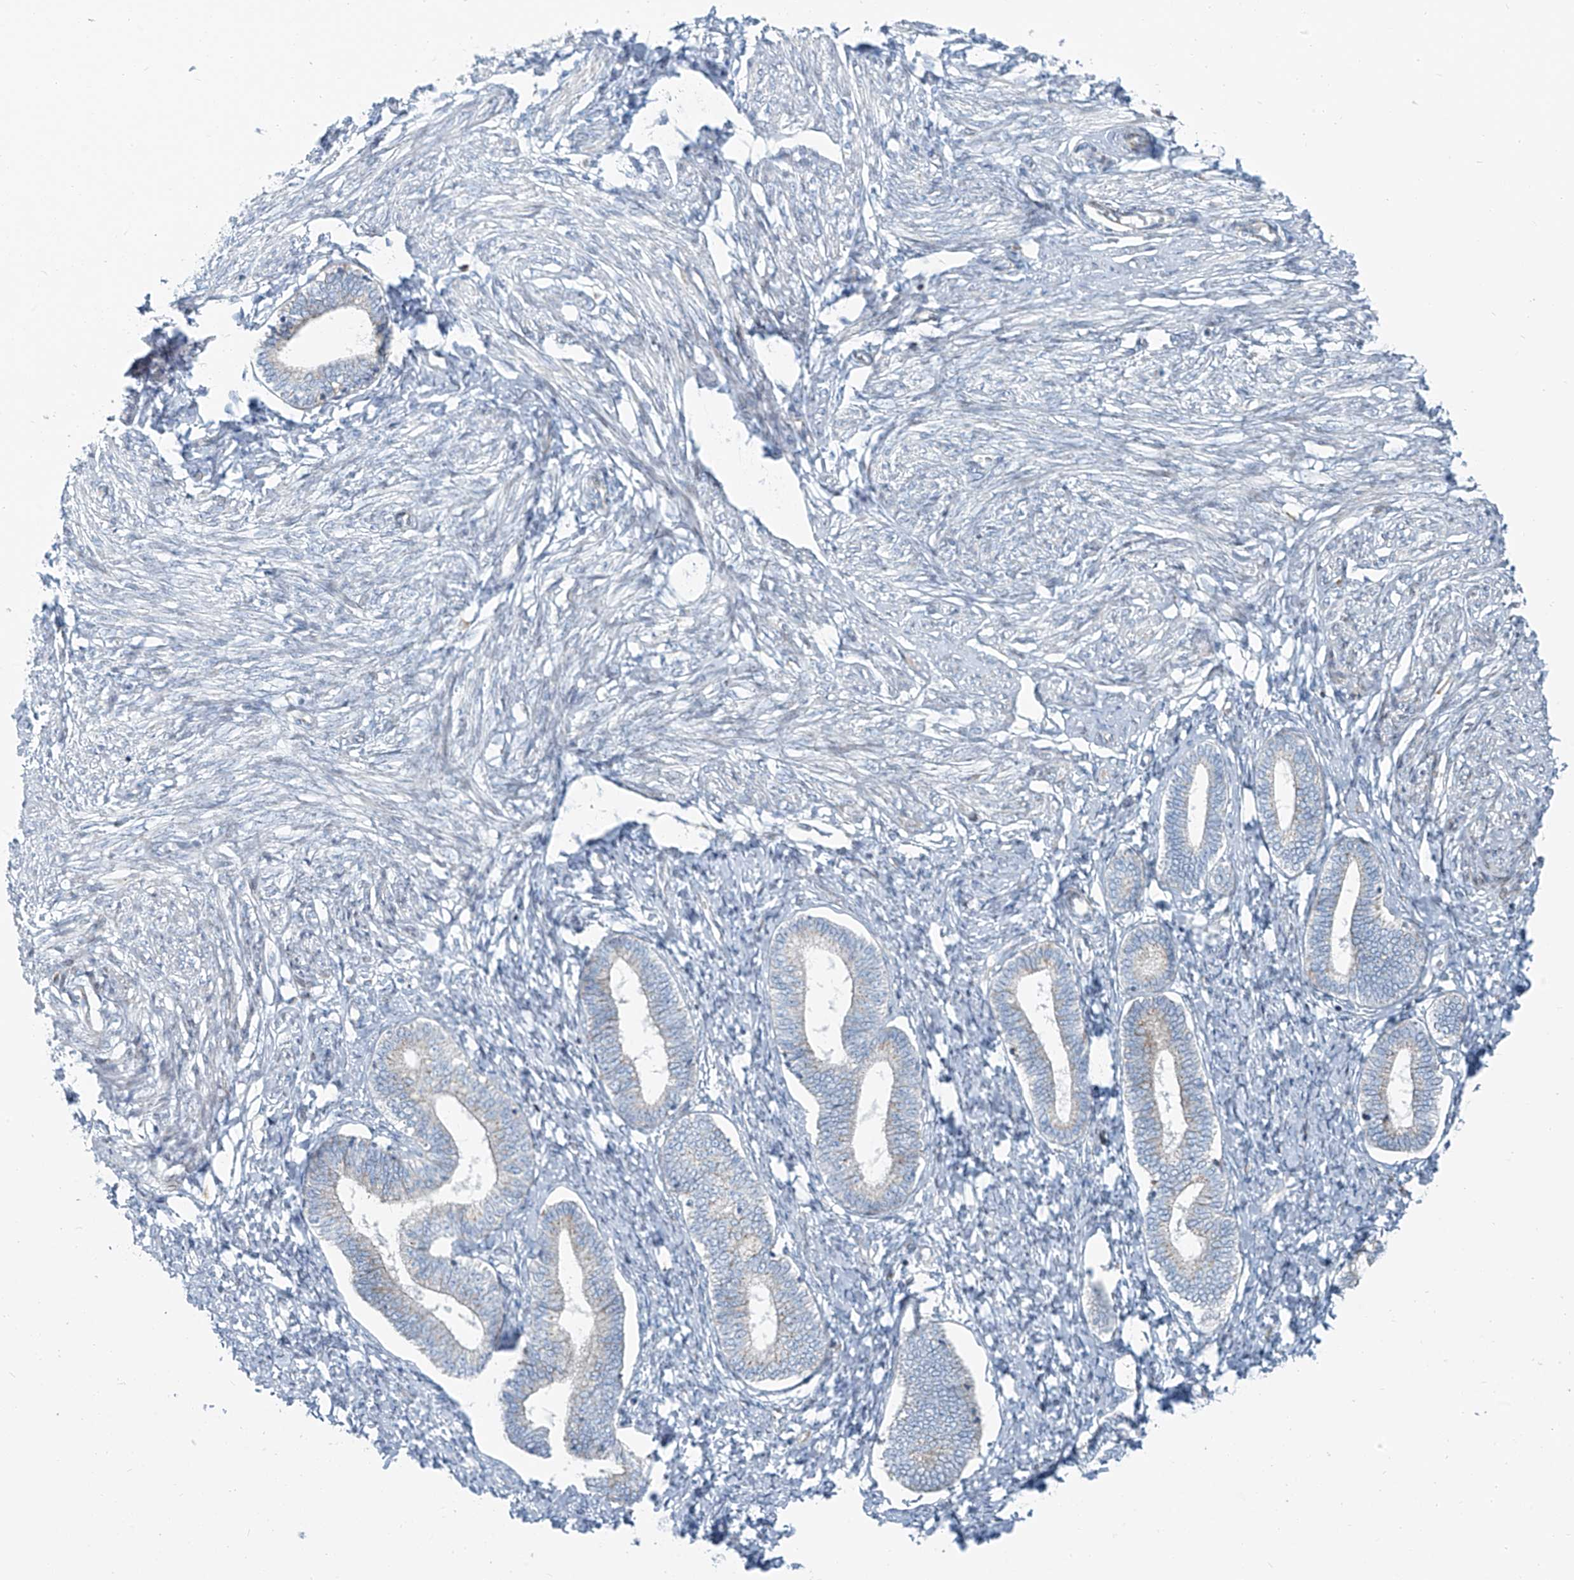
{"staining": {"intensity": "weak", "quantity": "<25%", "location": "cytoplasmic/membranous"}, "tissue": "endometrium", "cell_type": "Cells in endometrial stroma", "image_type": "normal", "snomed": [{"axis": "morphology", "description": "Normal tissue, NOS"}, {"axis": "topography", "description": "Endometrium"}], "caption": "Cells in endometrial stroma show no significant protein positivity in unremarkable endometrium. Brightfield microscopy of immunohistochemistry stained with DAB (brown) and hematoxylin (blue), captured at high magnification.", "gene": "HIC2", "patient": {"sex": "female", "age": 72}}